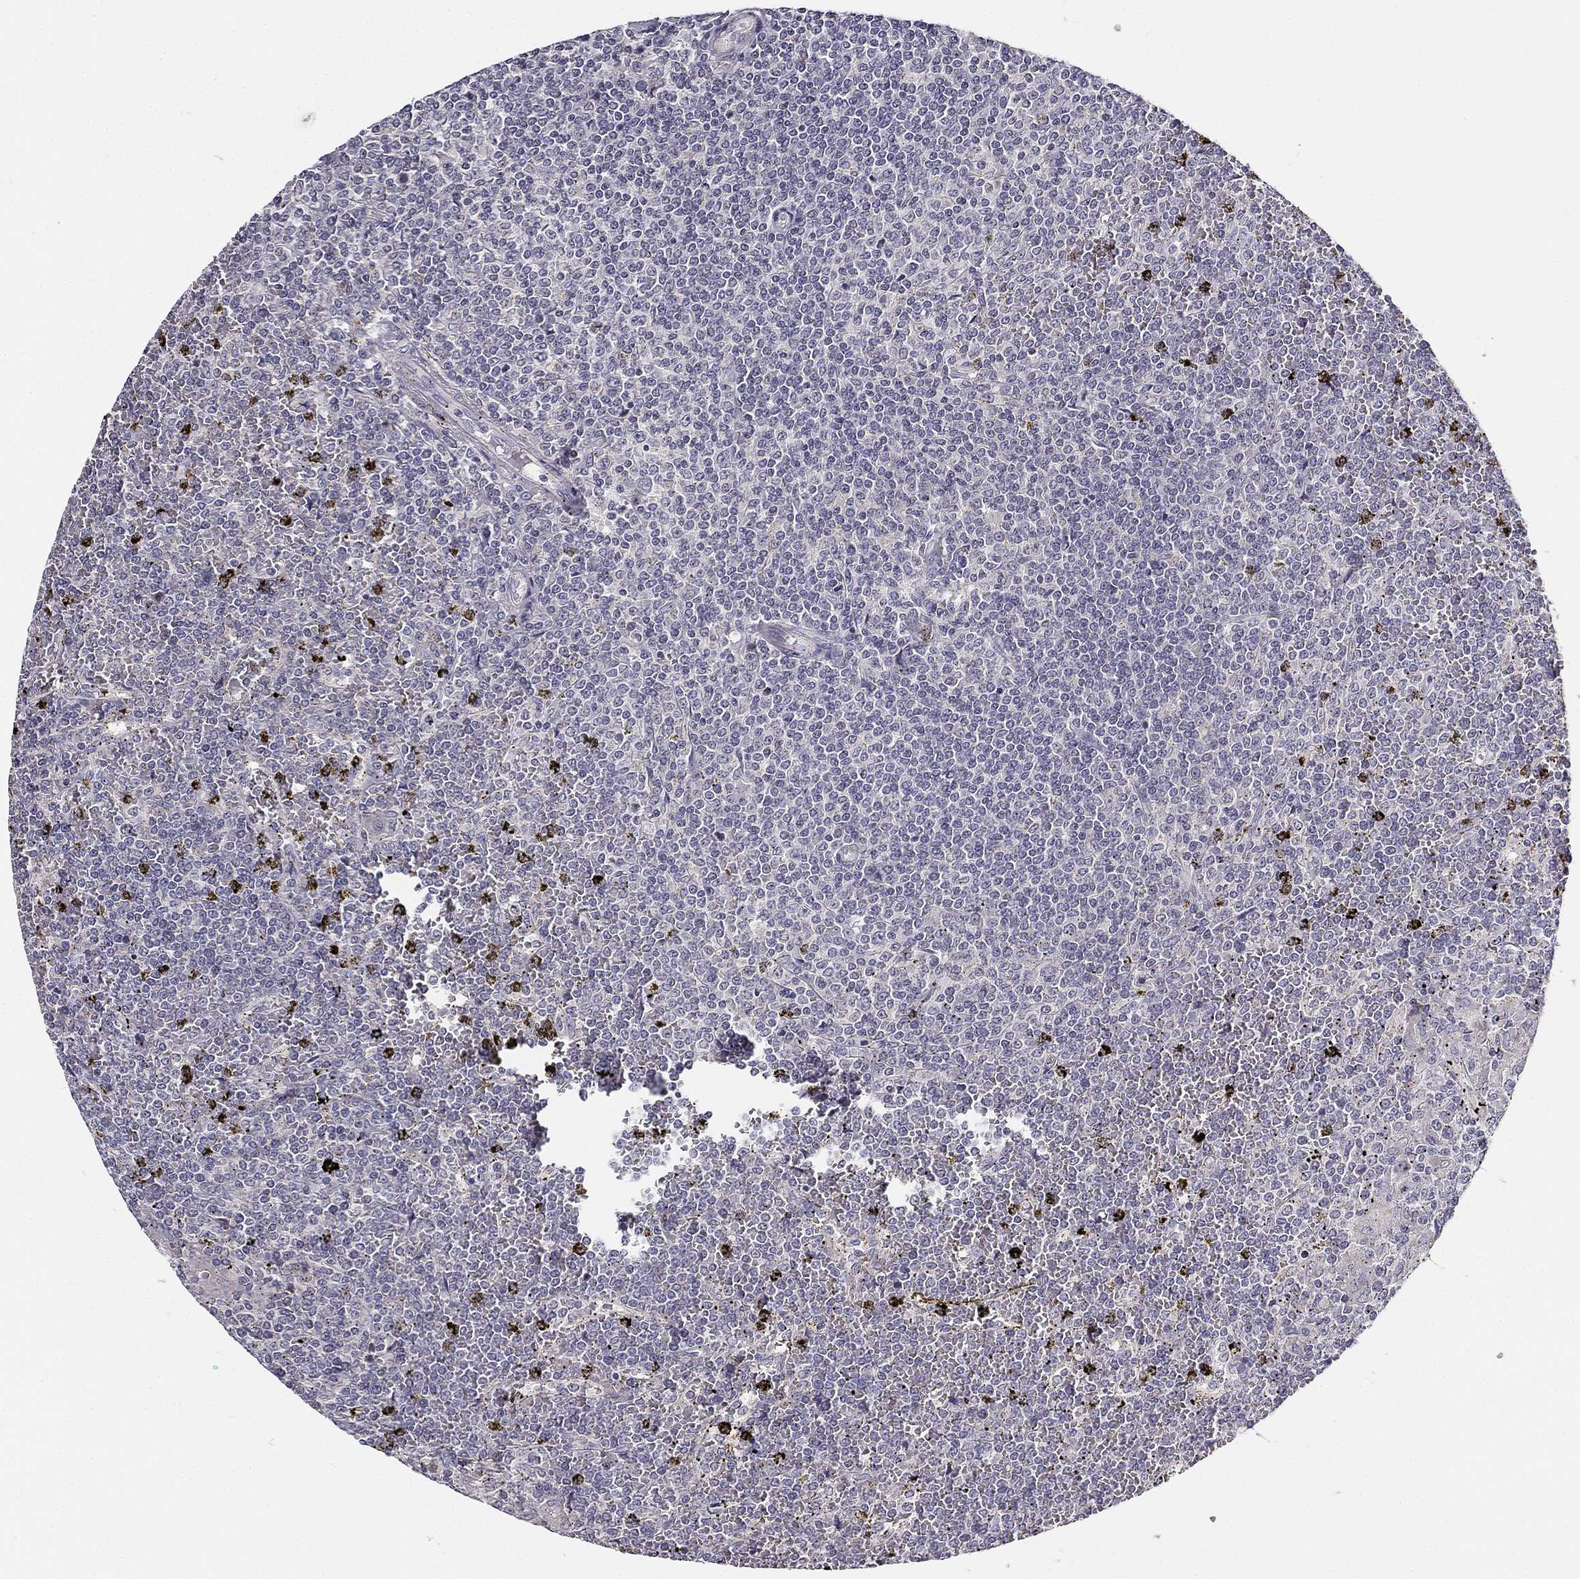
{"staining": {"intensity": "negative", "quantity": "none", "location": "none"}, "tissue": "lymphoma", "cell_type": "Tumor cells", "image_type": "cancer", "snomed": [{"axis": "morphology", "description": "Malignant lymphoma, non-Hodgkin's type, Low grade"}, {"axis": "topography", "description": "Spleen"}], "caption": "Immunohistochemistry image of neoplastic tissue: malignant lymphoma, non-Hodgkin's type (low-grade) stained with DAB (3,3'-diaminobenzidine) demonstrates no significant protein positivity in tumor cells.", "gene": "CNR1", "patient": {"sex": "female", "age": 19}}